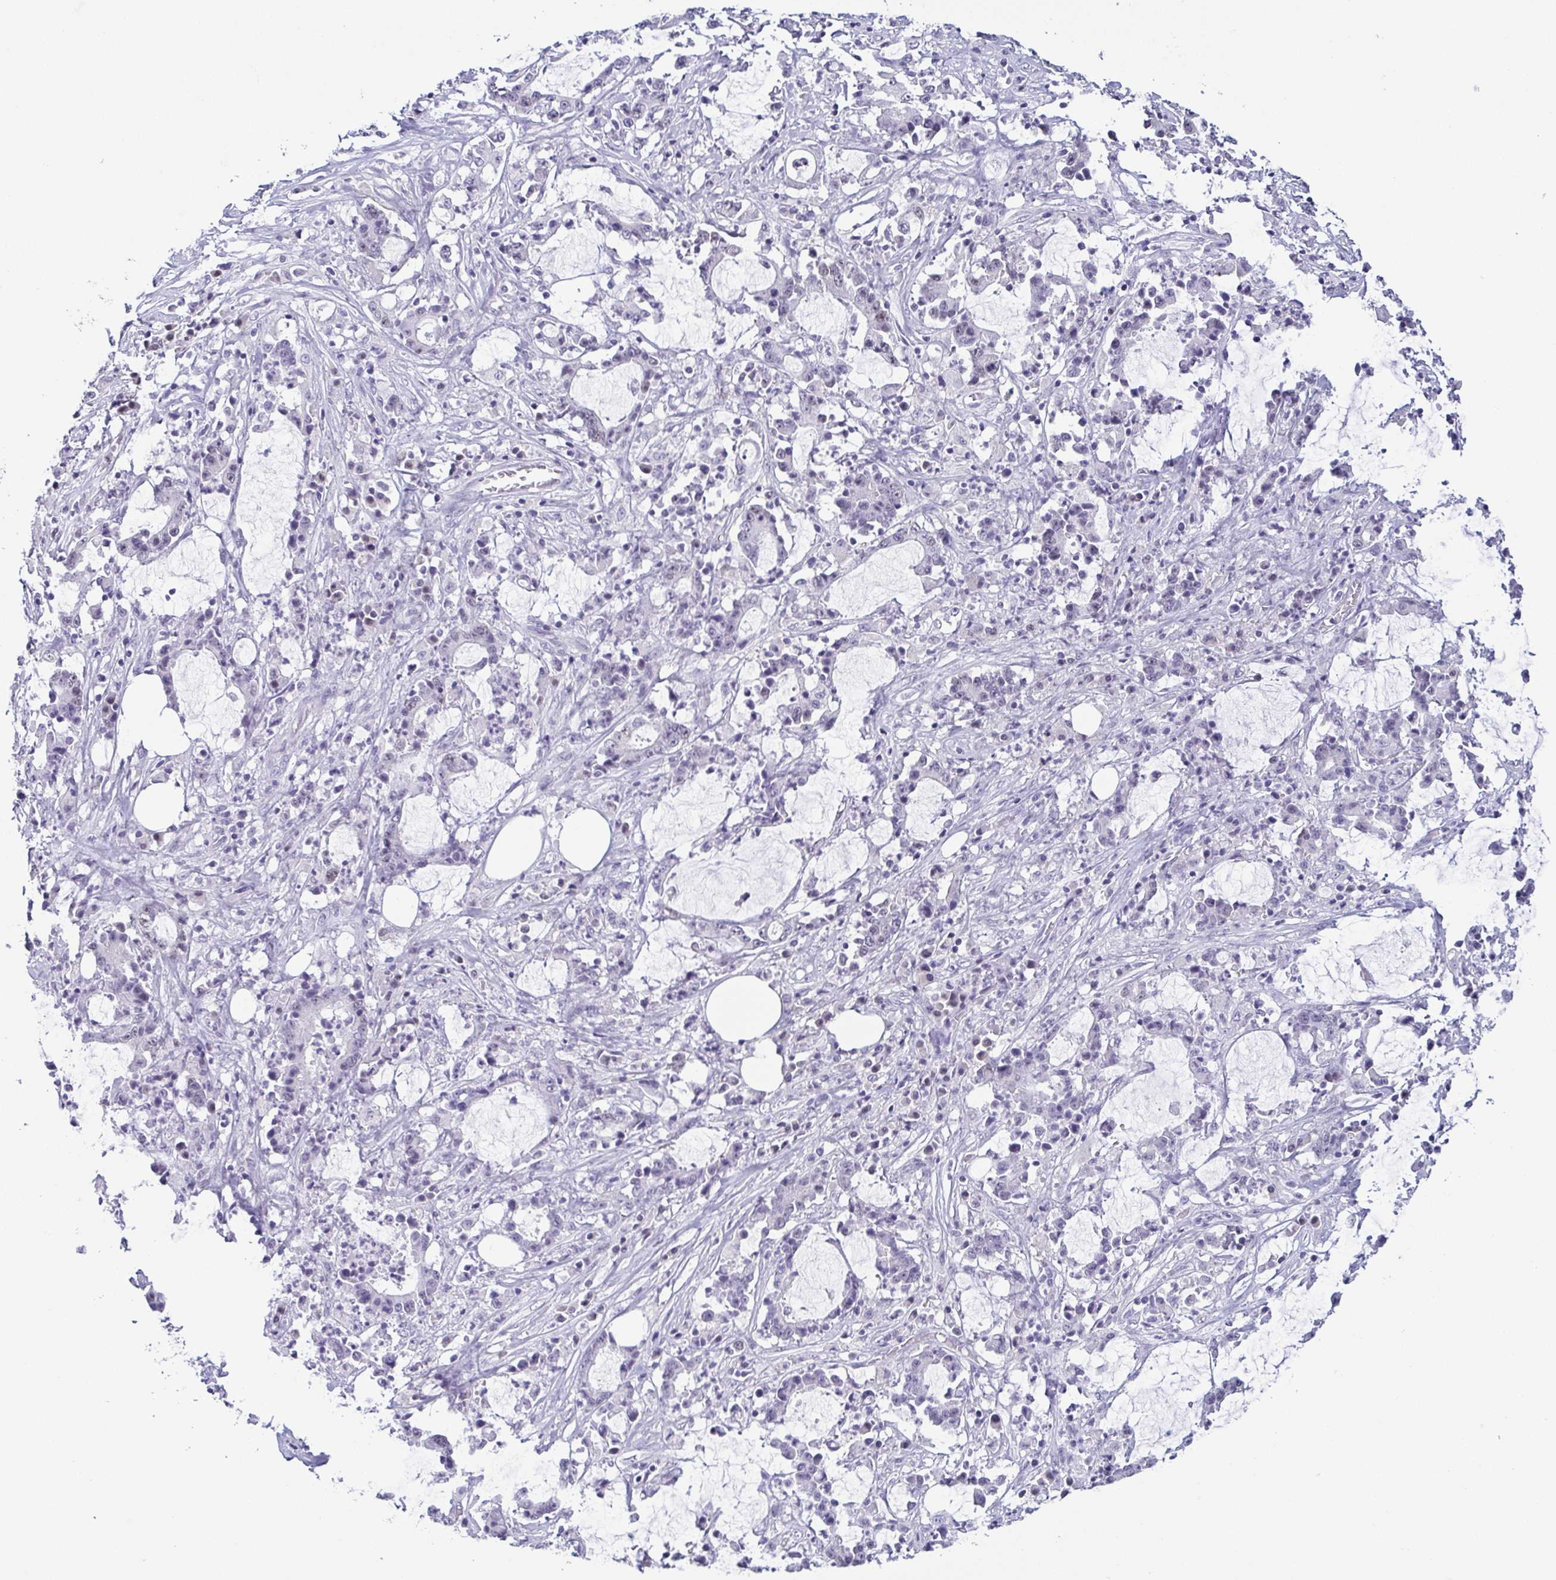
{"staining": {"intensity": "negative", "quantity": "none", "location": "none"}, "tissue": "stomach cancer", "cell_type": "Tumor cells", "image_type": "cancer", "snomed": [{"axis": "morphology", "description": "Adenocarcinoma, NOS"}, {"axis": "topography", "description": "Stomach, upper"}], "caption": "Human adenocarcinoma (stomach) stained for a protein using immunohistochemistry exhibits no expression in tumor cells.", "gene": "TCF3", "patient": {"sex": "male", "age": 68}}